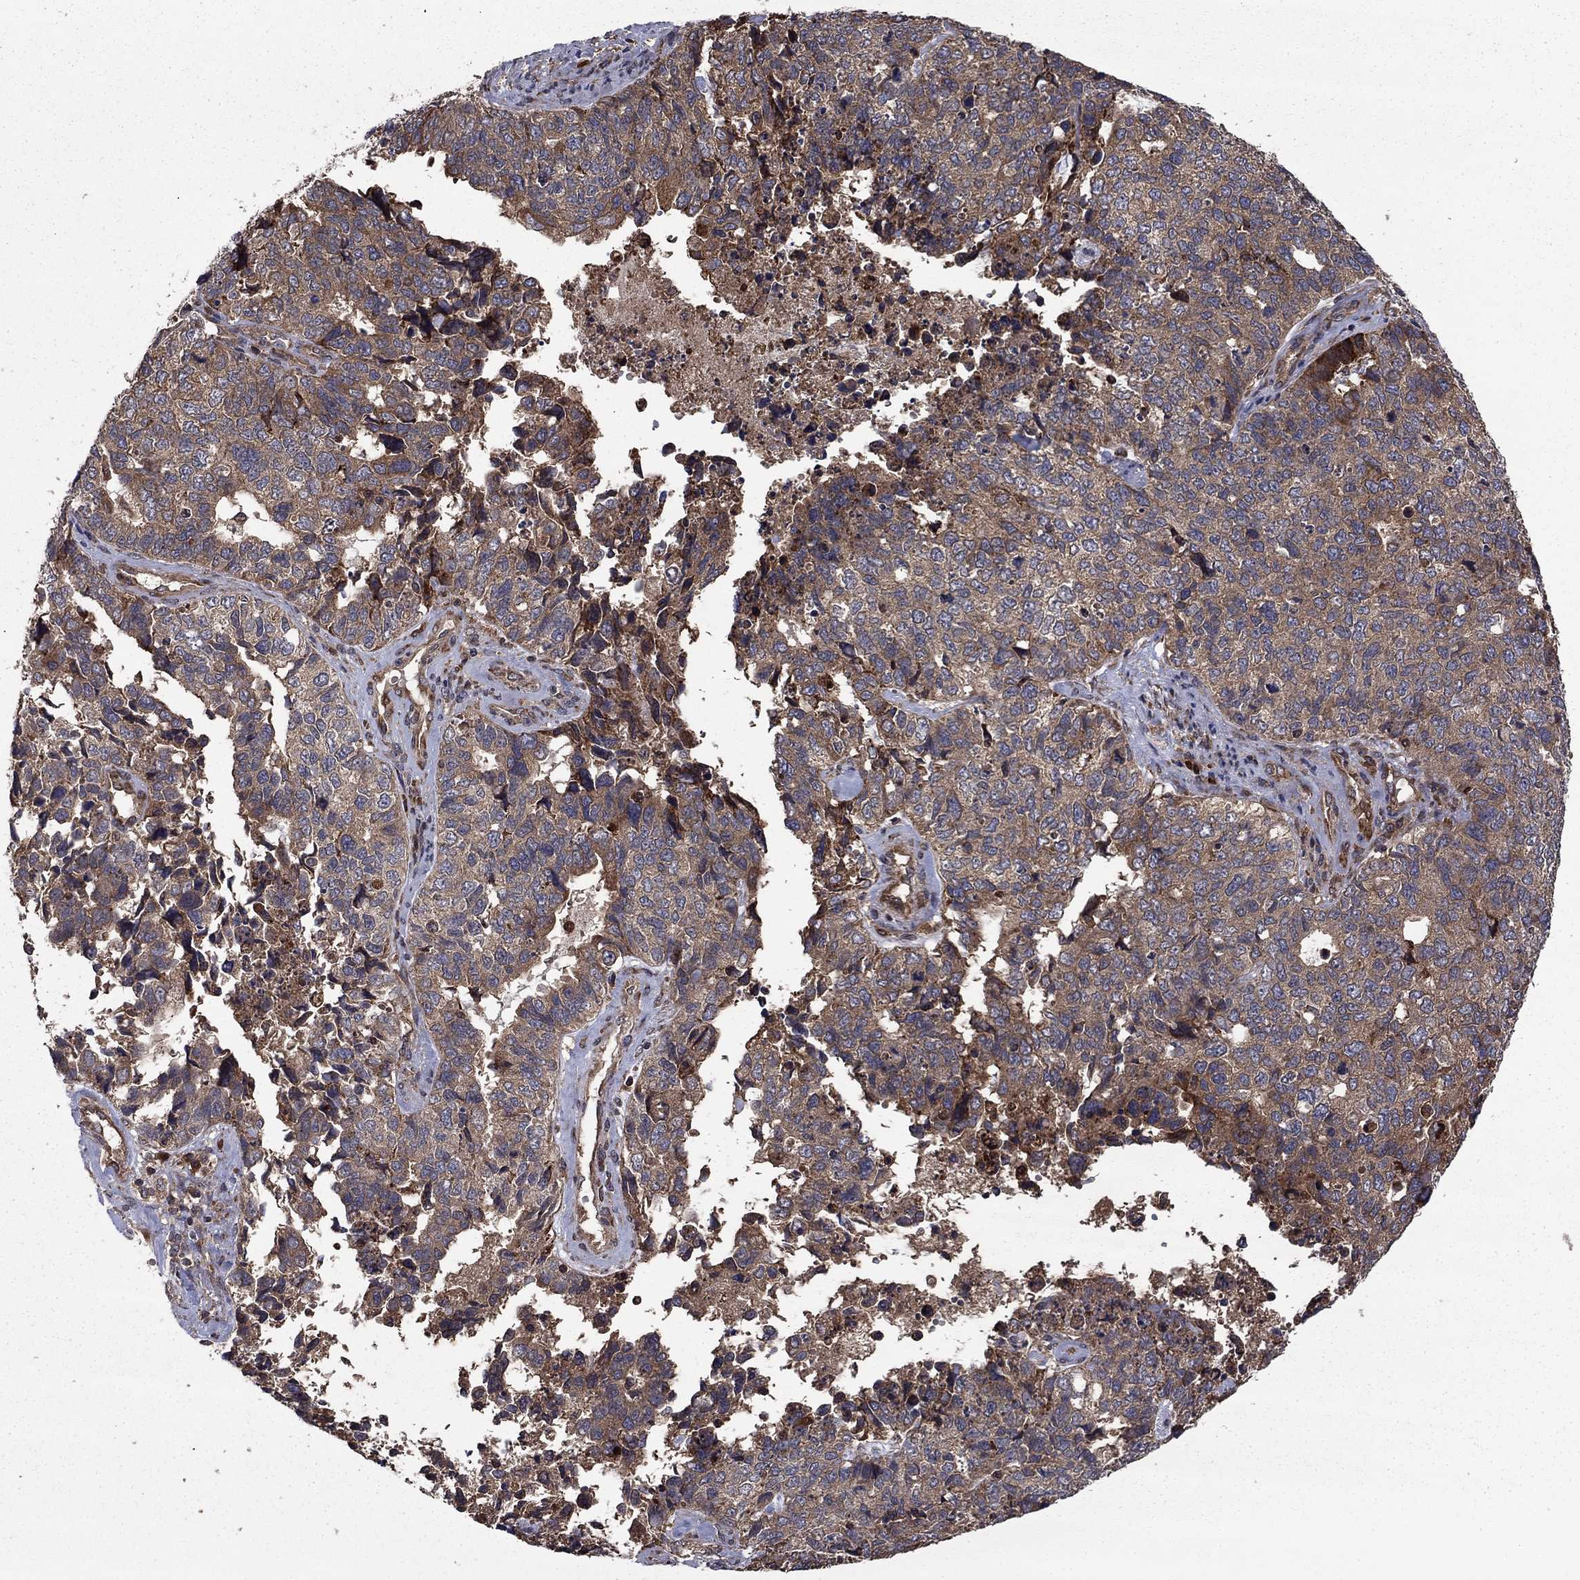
{"staining": {"intensity": "moderate", "quantity": "<25%", "location": "cytoplasmic/membranous"}, "tissue": "cervical cancer", "cell_type": "Tumor cells", "image_type": "cancer", "snomed": [{"axis": "morphology", "description": "Squamous cell carcinoma, NOS"}, {"axis": "topography", "description": "Cervix"}], "caption": "Human squamous cell carcinoma (cervical) stained with a brown dye exhibits moderate cytoplasmic/membranous positive staining in about <25% of tumor cells.", "gene": "BABAM2", "patient": {"sex": "female", "age": 63}}